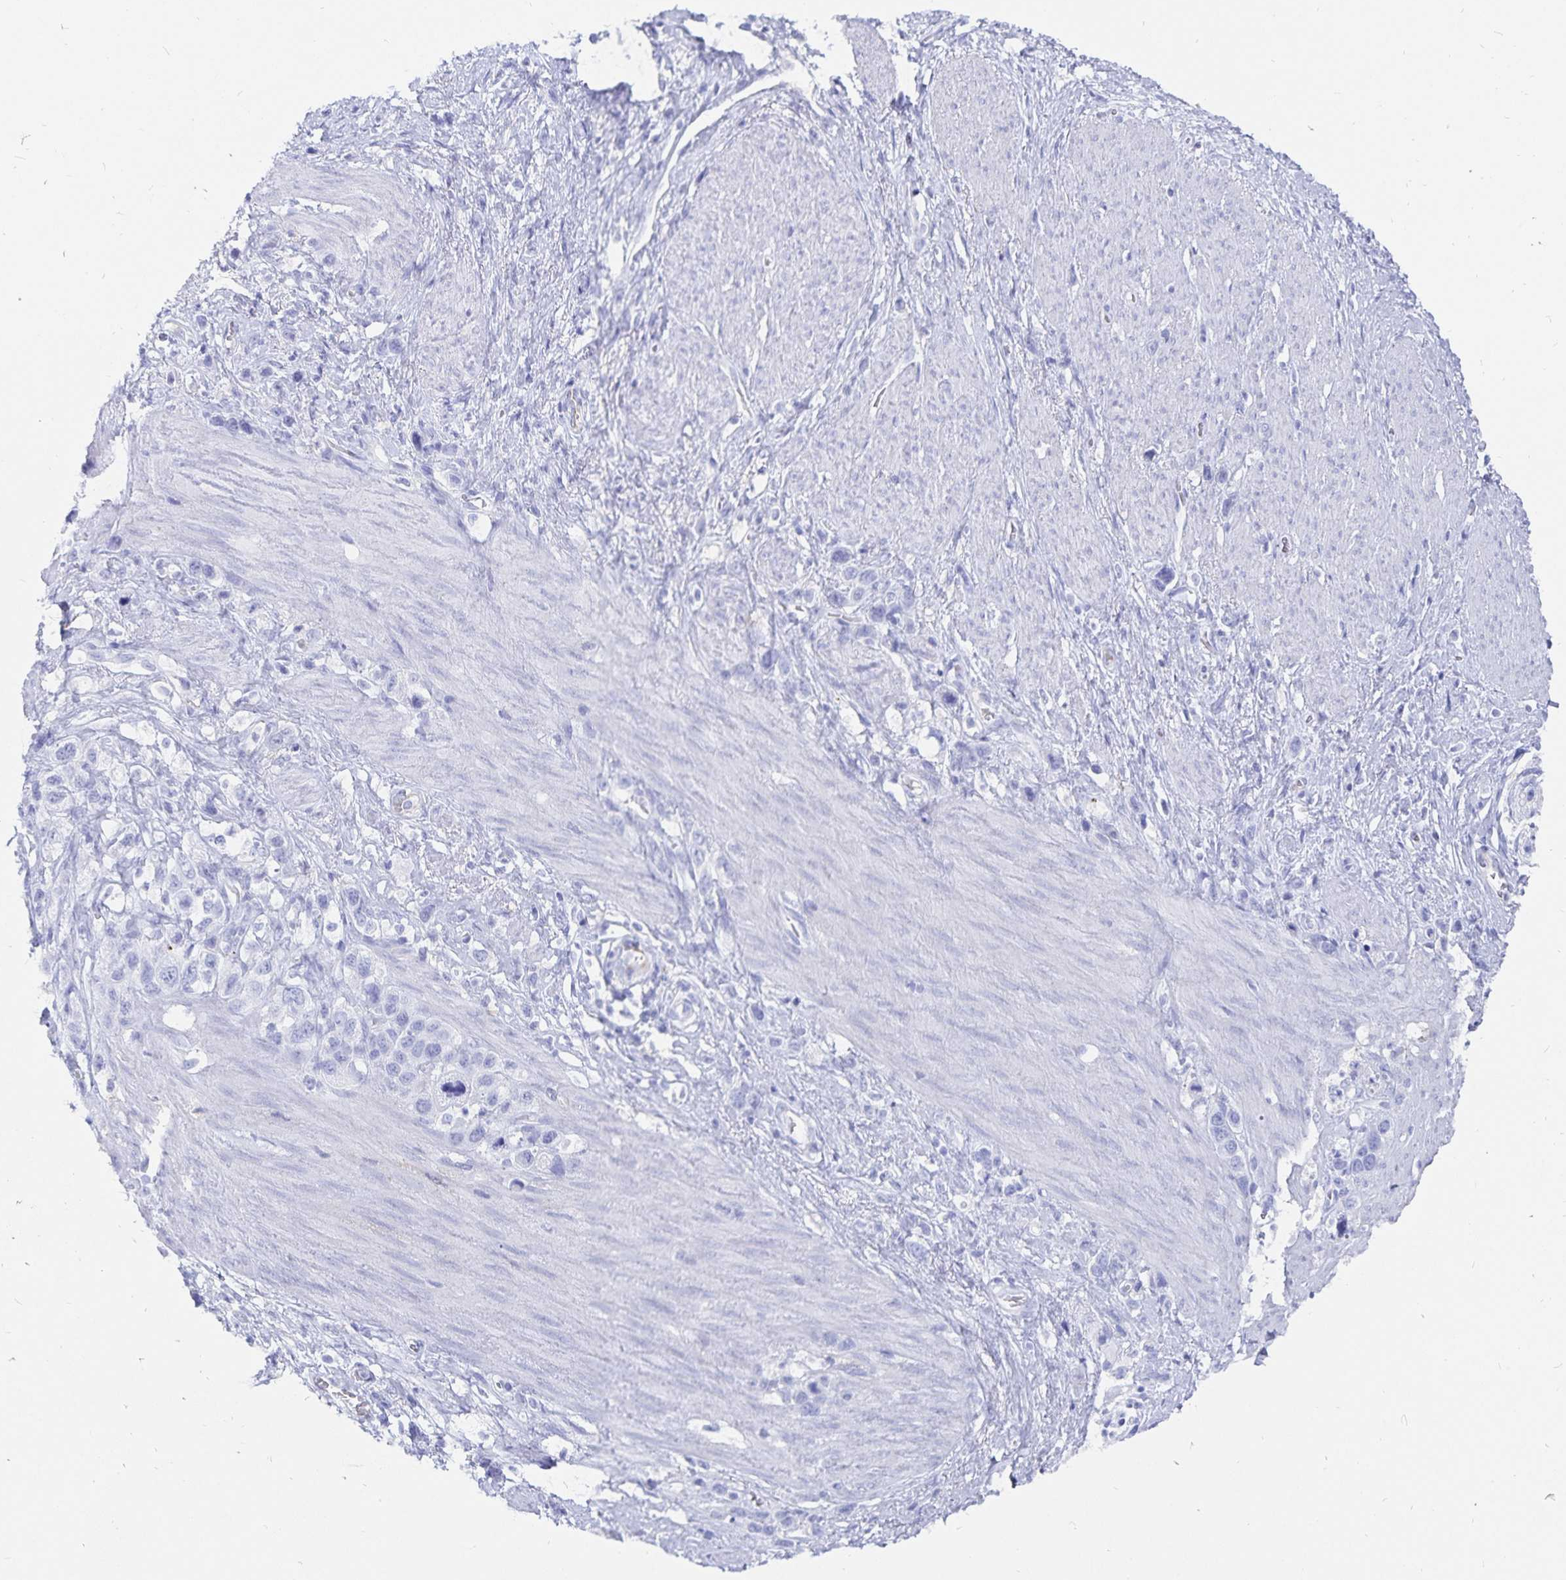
{"staining": {"intensity": "negative", "quantity": "none", "location": "none"}, "tissue": "stomach cancer", "cell_type": "Tumor cells", "image_type": "cancer", "snomed": [{"axis": "morphology", "description": "Adenocarcinoma, NOS"}, {"axis": "topography", "description": "Stomach"}], "caption": "This is a micrograph of IHC staining of stomach cancer (adenocarcinoma), which shows no staining in tumor cells.", "gene": "INSL5", "patient": {"sex": "female", "age": 65}}